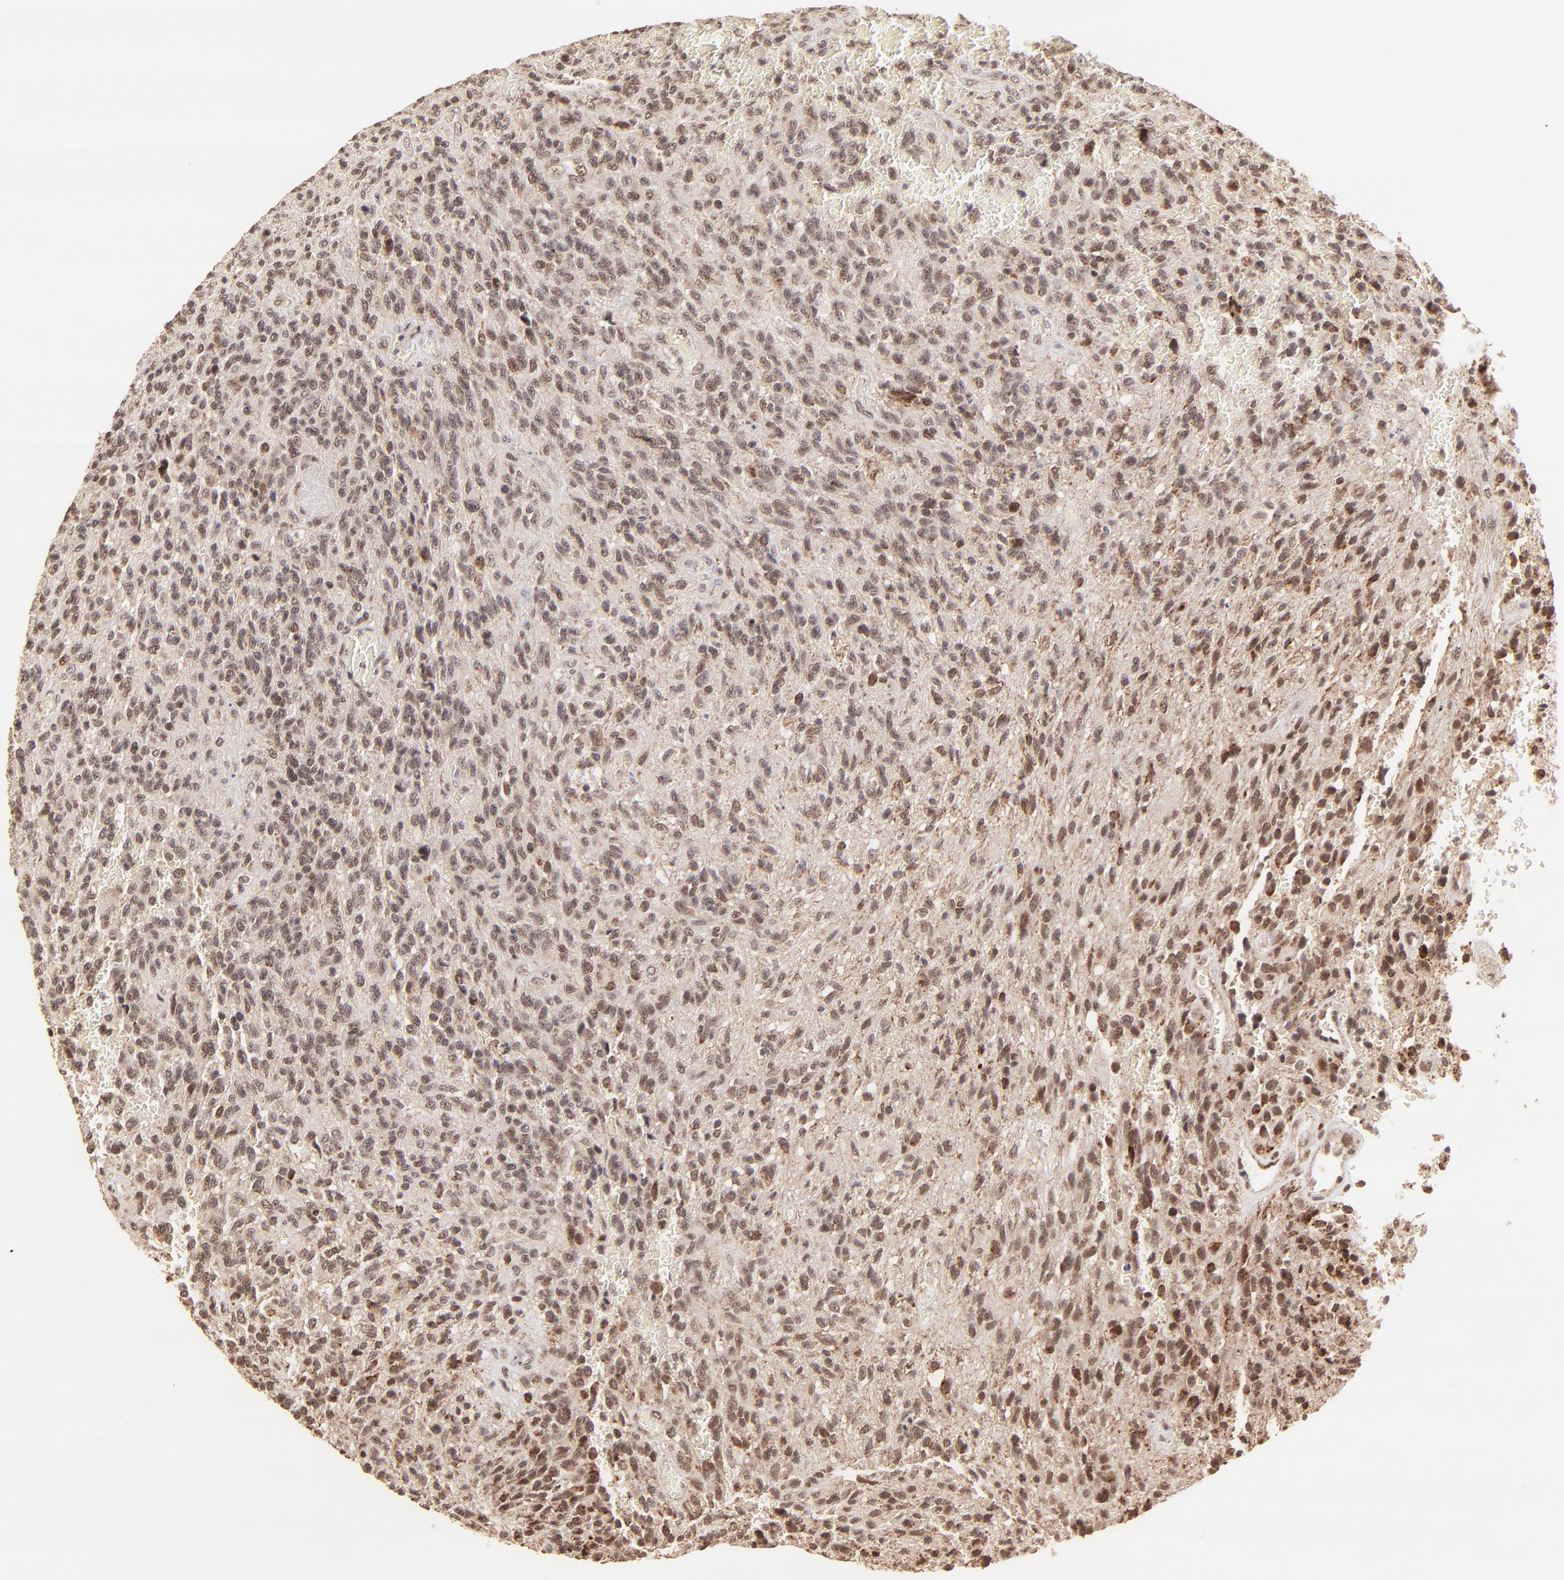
{"staining": {"intensity": "strong", "quantity": ">75%", "location": "cytoplasmic/membranous,nuclear"}, "tissue": "glioma", "cell_type": "Tumor cells", "image_type": "cancer", "snomed": [{"axis": "morphology", "description": "Normal tissue, NOS"}, {"axis": "morphology", "description": "Glioma, malignant, High grade"}, {"axis": "topography", "description": "Cerebral cortex"}], "caption": "Brown immunohistochemical staining in glioma shows strong cytoplasmic/membranous and nuclear positivity in about >75% of tumor cells.", "gene": "MED15", "patient": {"sex": "male", "age": 56}}